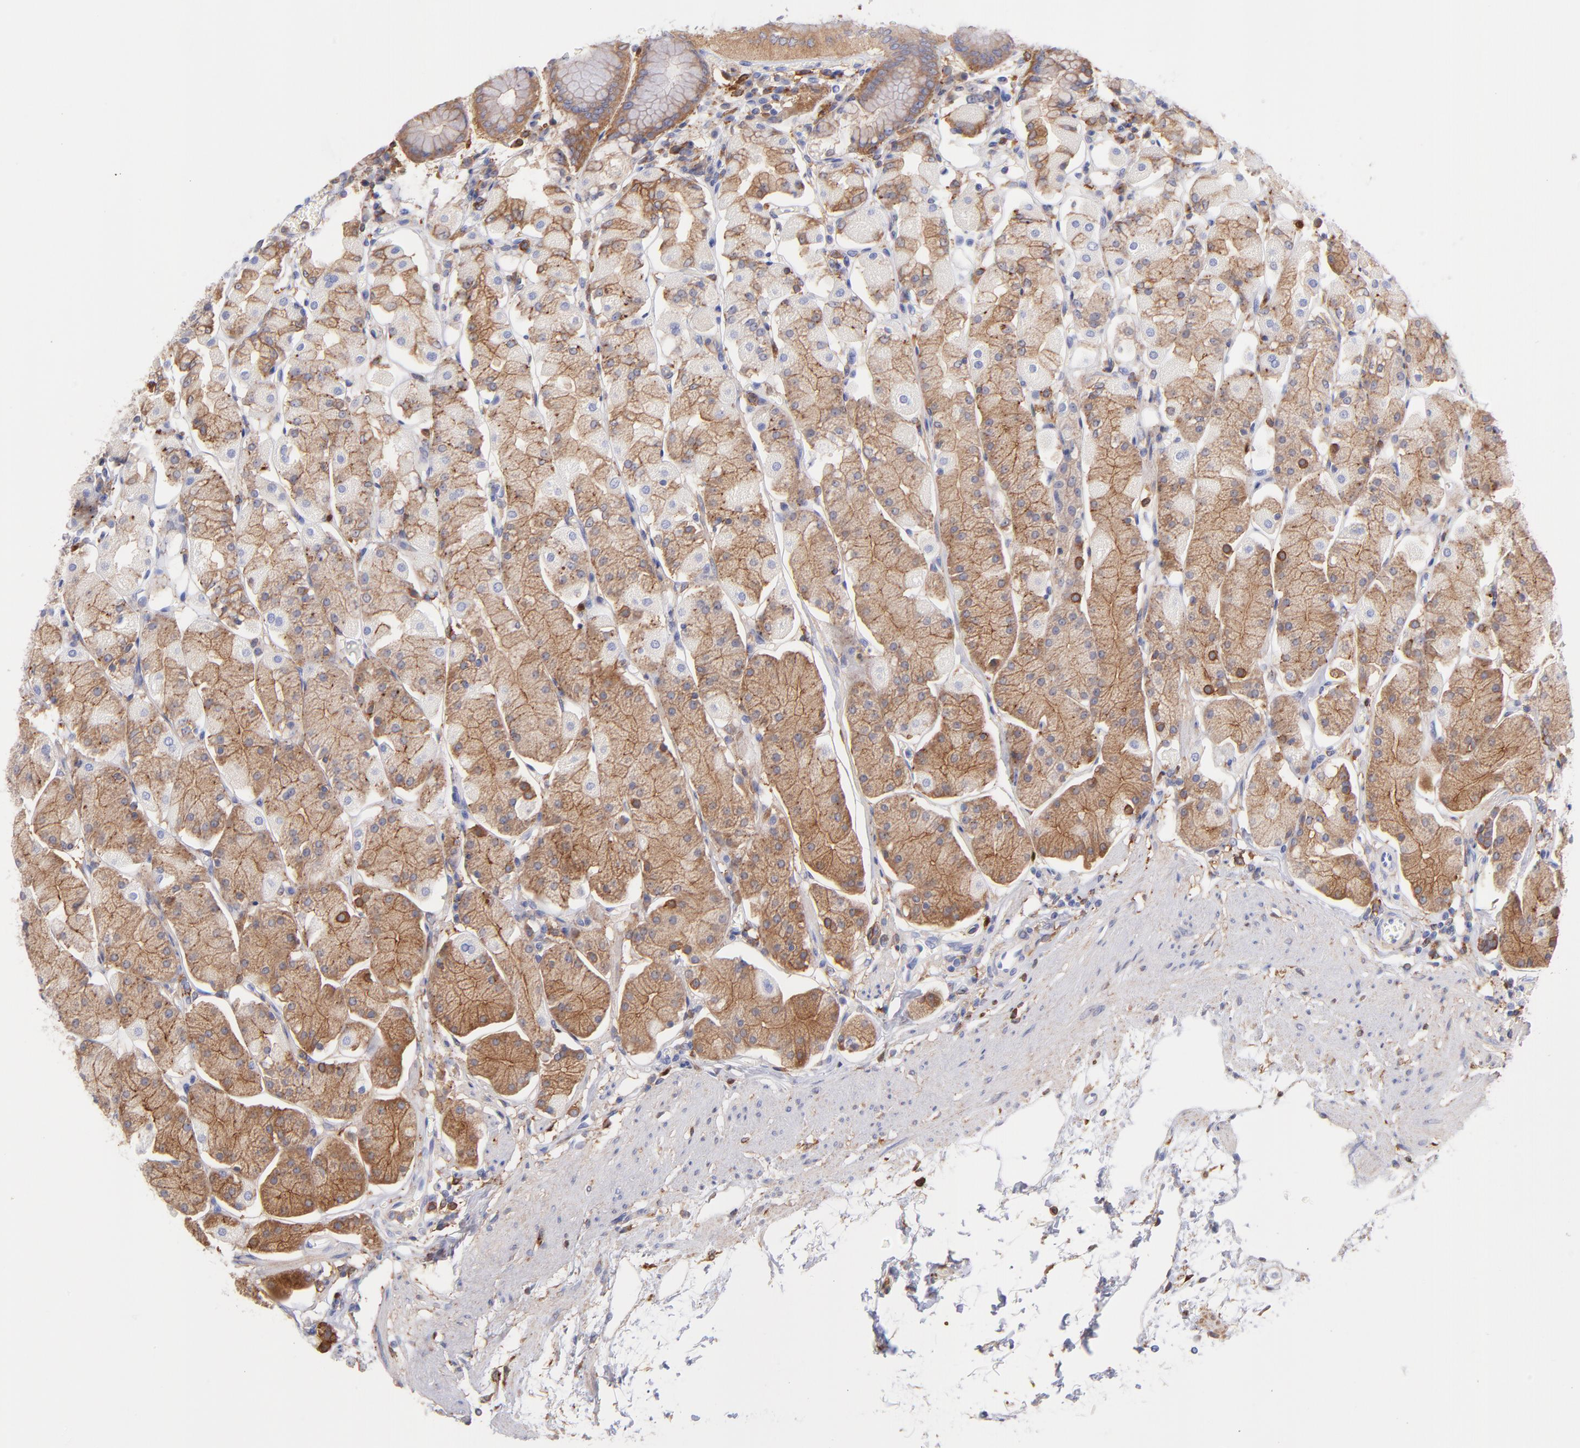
{"staining": {"intensity": "moderate", "quantity": ">75%", "location": "cytoplasmic/membranous"}, "tissue": "stomach", "cell_type": "Glandular cells", "image_type": "normal", "snomed": [{"axis": "morphology", "description": "Normal tissue, NOS"}, {"axis": "topography", "description": "Stomach, upper"}, {"axis": "topography", "description": "Stomach"}], "caption": "Human stomach stained for a protein (brown) exhibits moderate cytoplasmic/membranous positive staining in about >75% of glandular cells.", "gene": "PRKCA", "patient": {"sex": "male", "age": 76}}